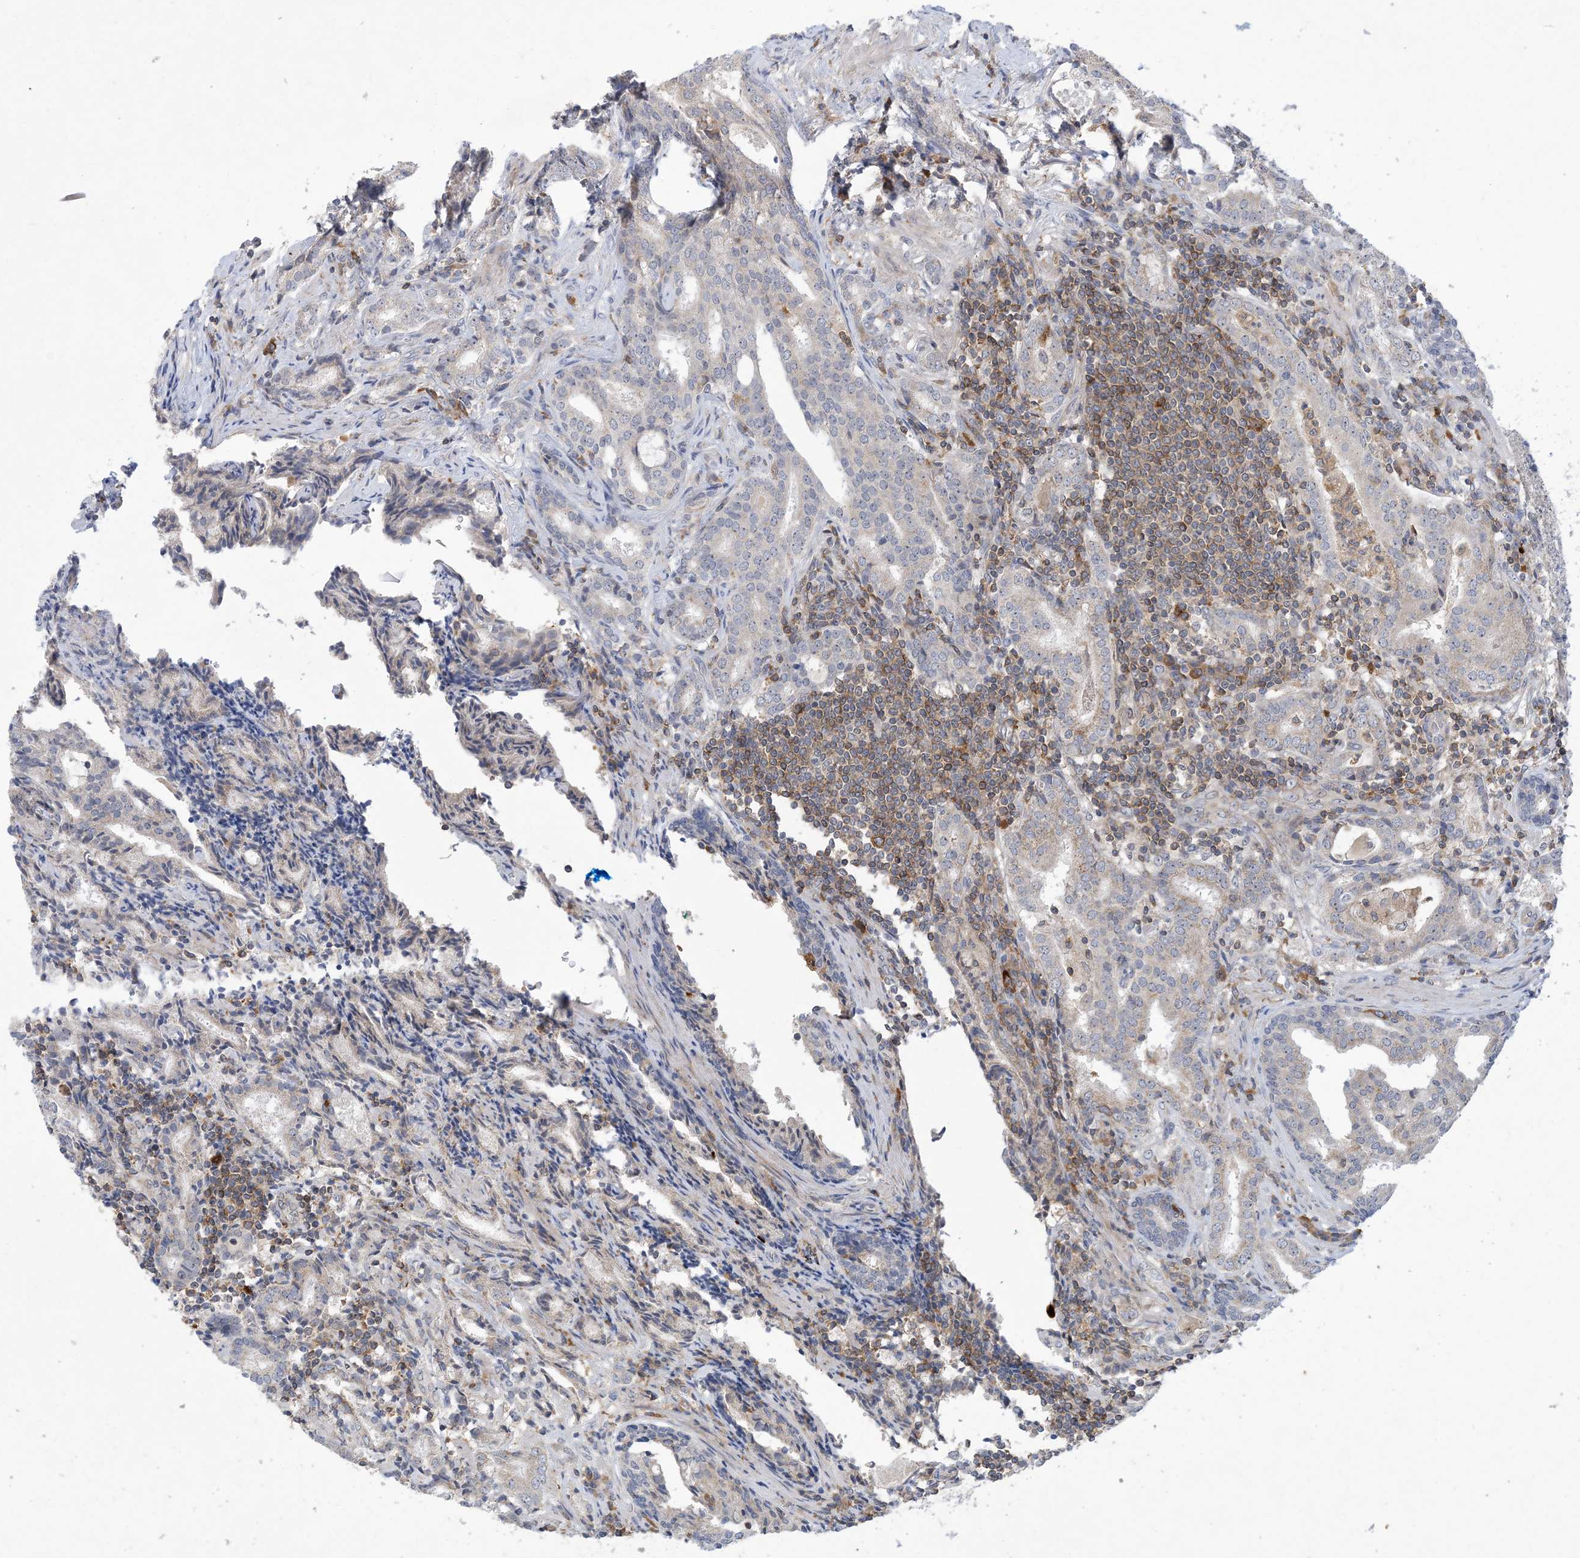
{"staining": {"intensity": "negative", "quantity": "none", "location": "none"}, "tissue": "prostate cancer", "cell_type": "Tumor cells", "image_type": "cancer", "snomed": [{"axis": "morphology", "description": "Adenocarcinoma, High grade"}, {"axis": "topography", "description": "Prostate"}], "caption": "Histopathology image shows no significant protein staining in tumor cells of prostate adenocarcinoma (high-grade). Brightfield microscopy of immunohistochemistry stained with DAB (brown) and hematoxylin (blue), captured at high magnification.", "gene": "AOC1", "patient": {"sex": "male", "age": 63}}